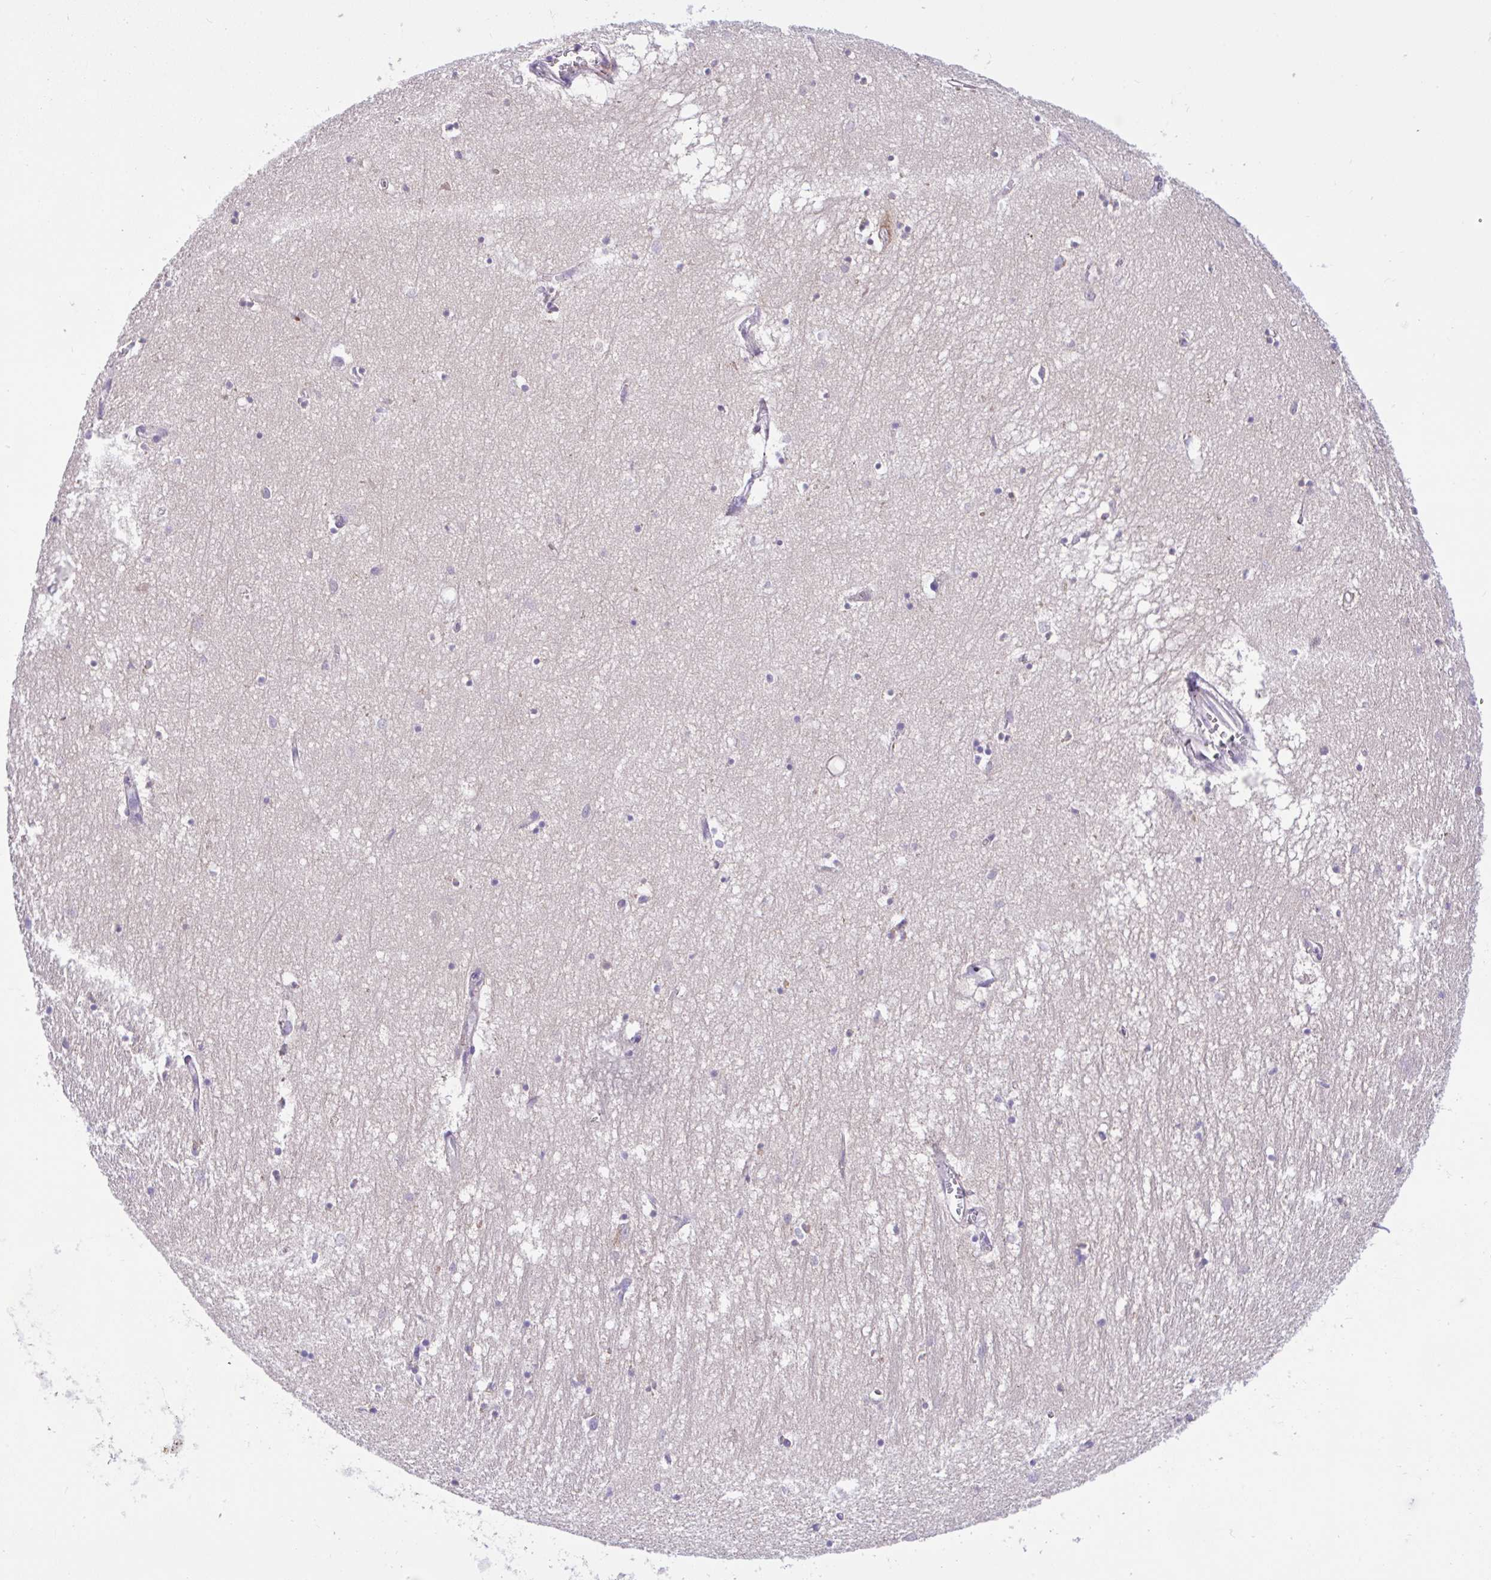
{"staining": {"intensity": "negative", "quantity": "none", "location": "none"}, "tissue": "hippocampus", "cell_type": "Glial cells", "image_type": "normal", "snomed": [{"axis": "morphology", "description": "Normal tissue, NOS"}, {"axis": "topography", "description": "Hippocampus"}], "caption": "High magnification brightfield microscopy of normal hippocampus stained with DAB (3,3'-diaminobenzidine) (brown) and counterstained with hematoxylin (blue): glial cells show no significant positivity.", "gene": "ANO4", "patient": {"sex": "female", "age": 64}}